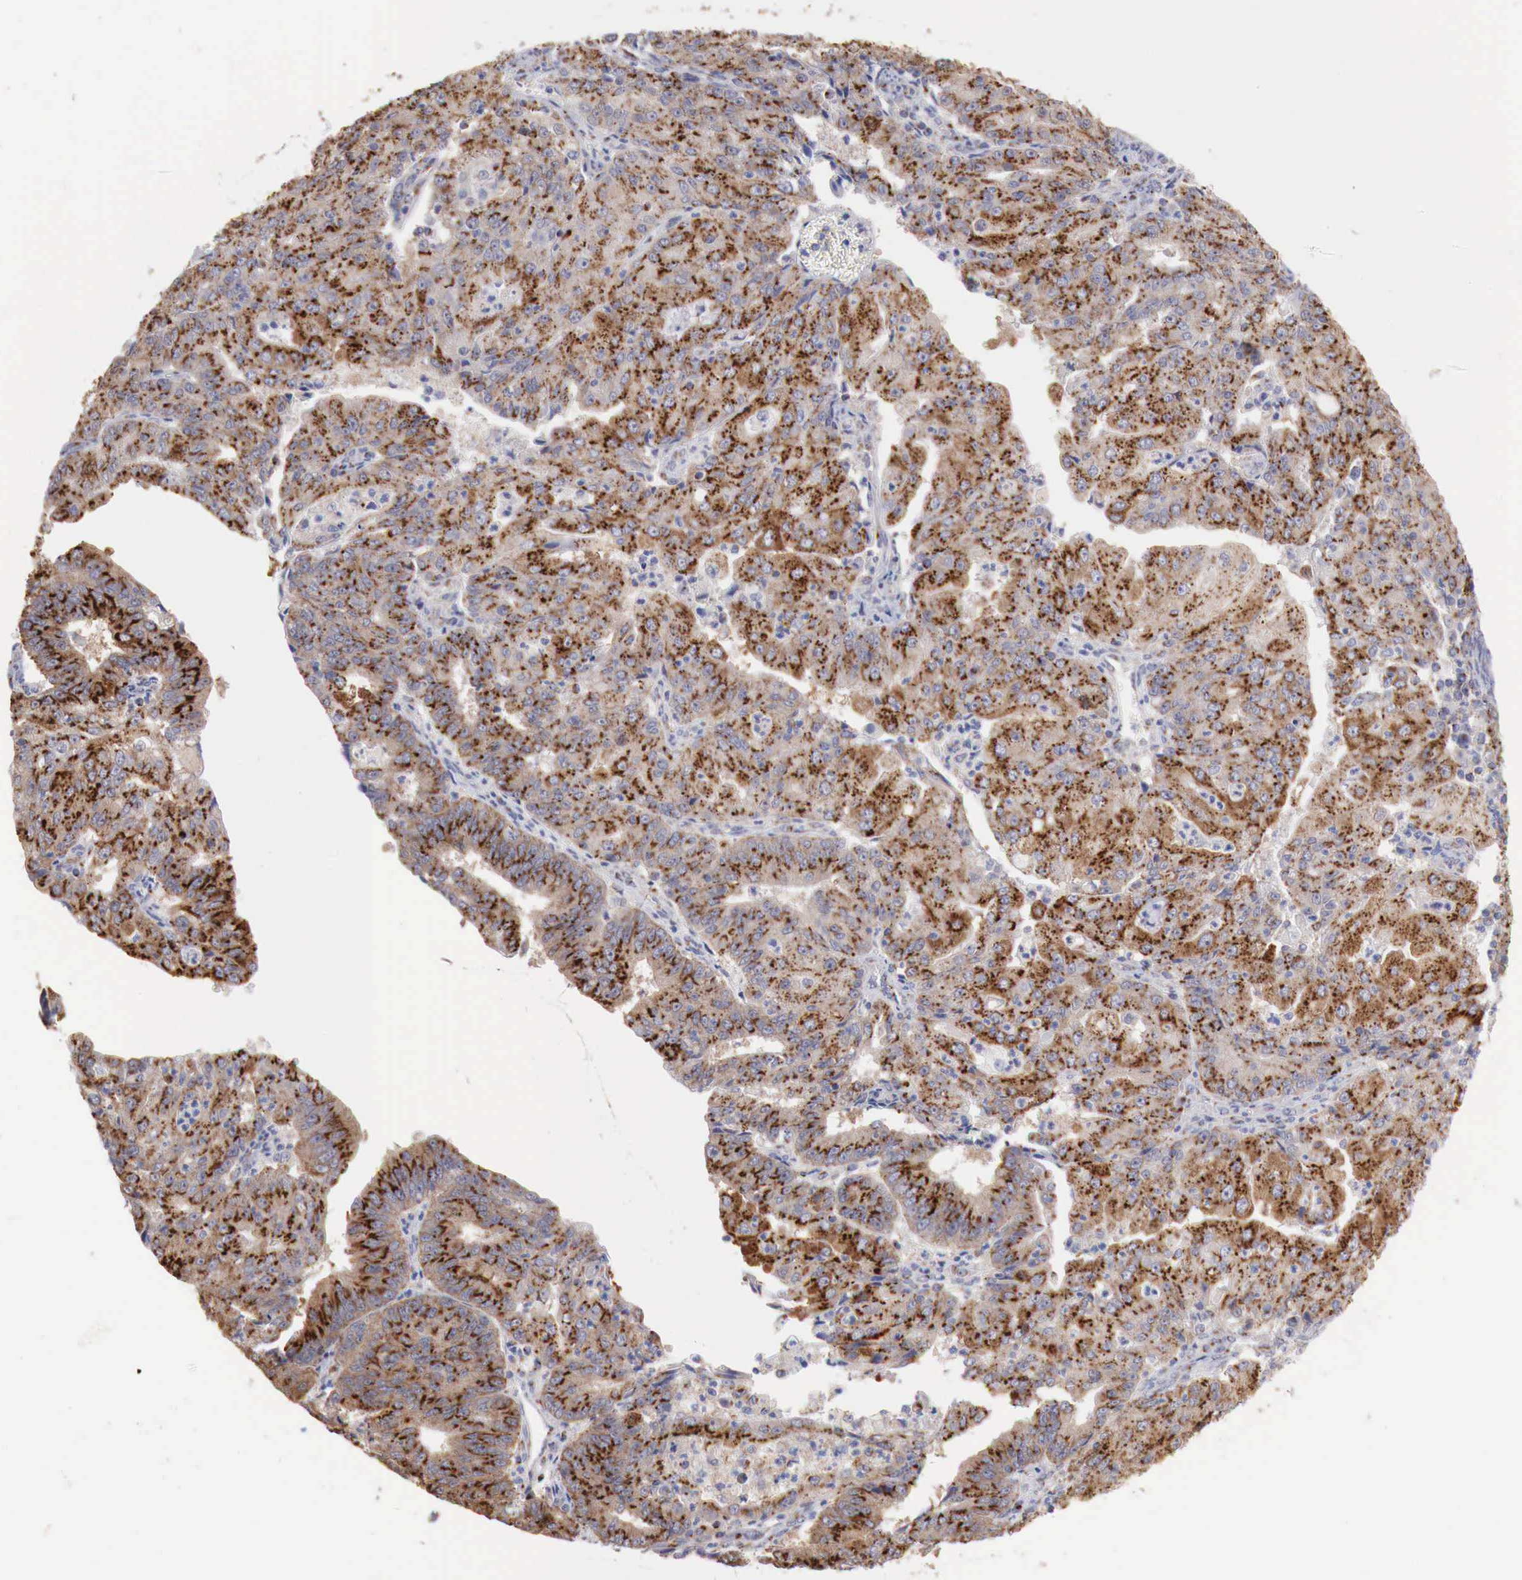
{"staining": {"intensity": "strong", "quantity": ">75%", "location": "cytoplasmic/membranous"}, "tissue": "endometrial cancer", "cell_type": "Tumor cells", "image_type": "cancer", "snomed": [{"axis": "morphology", "description": "Adenocarcinoma, NOS"}, {"axis": "topography", "description": "Endometrium"}], "caption": "Strong cytoplasmic/membranous staining is present in about >75% of tumor cells in adenocarcinoma (endometrial). (Stains: DAB in brown, nuclei in blue, Microscopy: brightfield microscopy at high magnification).", "gene": "SYAP1", "patient": {"sex": "female", "age": 56}}